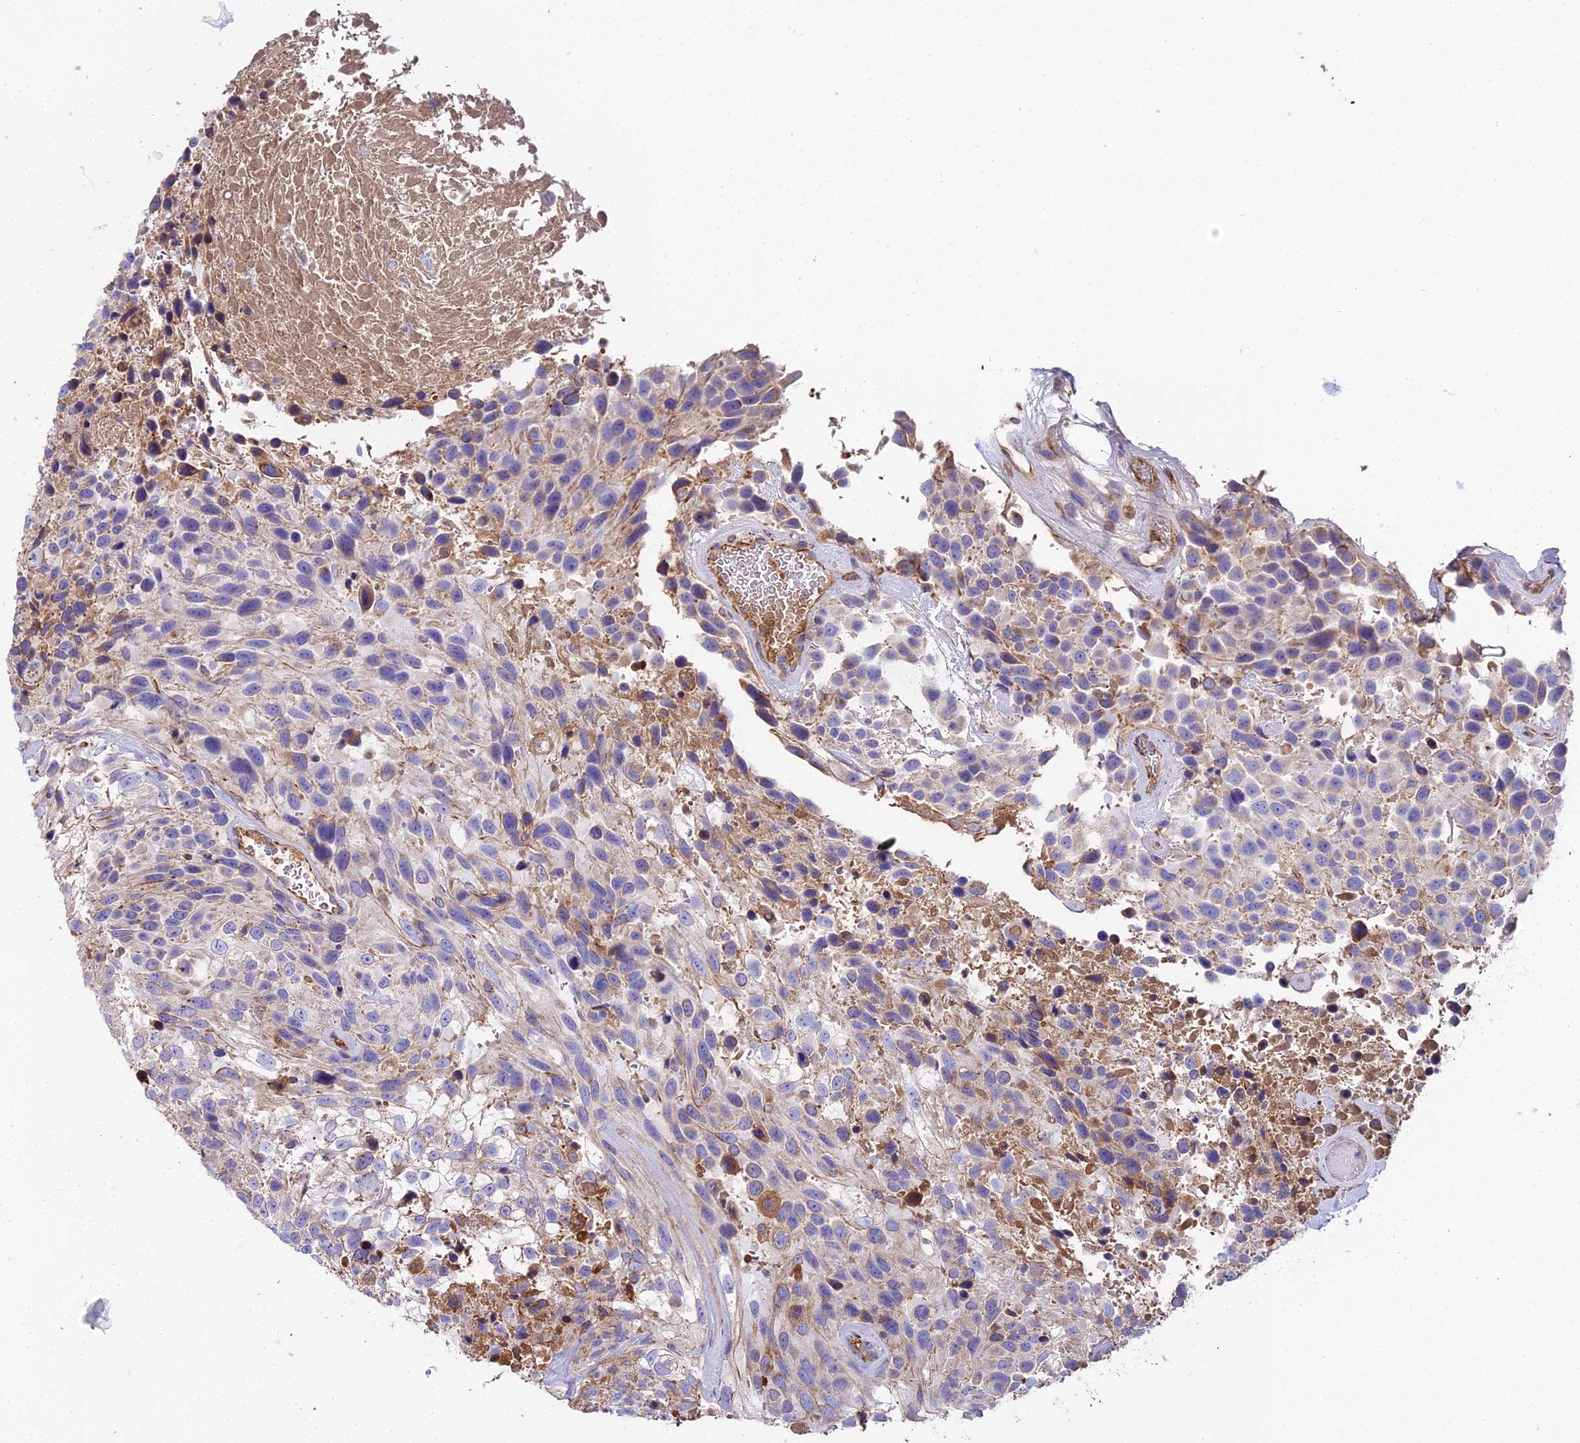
{"staining": {"intensity": "negative", "quantity": "none", "location": "none"}, "tissue": "urothelial cancer", "cell_type": "Tumor cells", "image_type": "cancer", "snomed": [{"axis": "morphology", "description": "Urothelial carcinoma, High grade"}, {"axis": "topography", "description": "Urinary bladder"}], "caption": "Immunohistochemistry (IHC) micrograph of urothelial cancer stained for a protein (brown), which displays no expression in tumor cells.", "gene": "BEX4", "patient": {"sex": "female", "age": 70}}